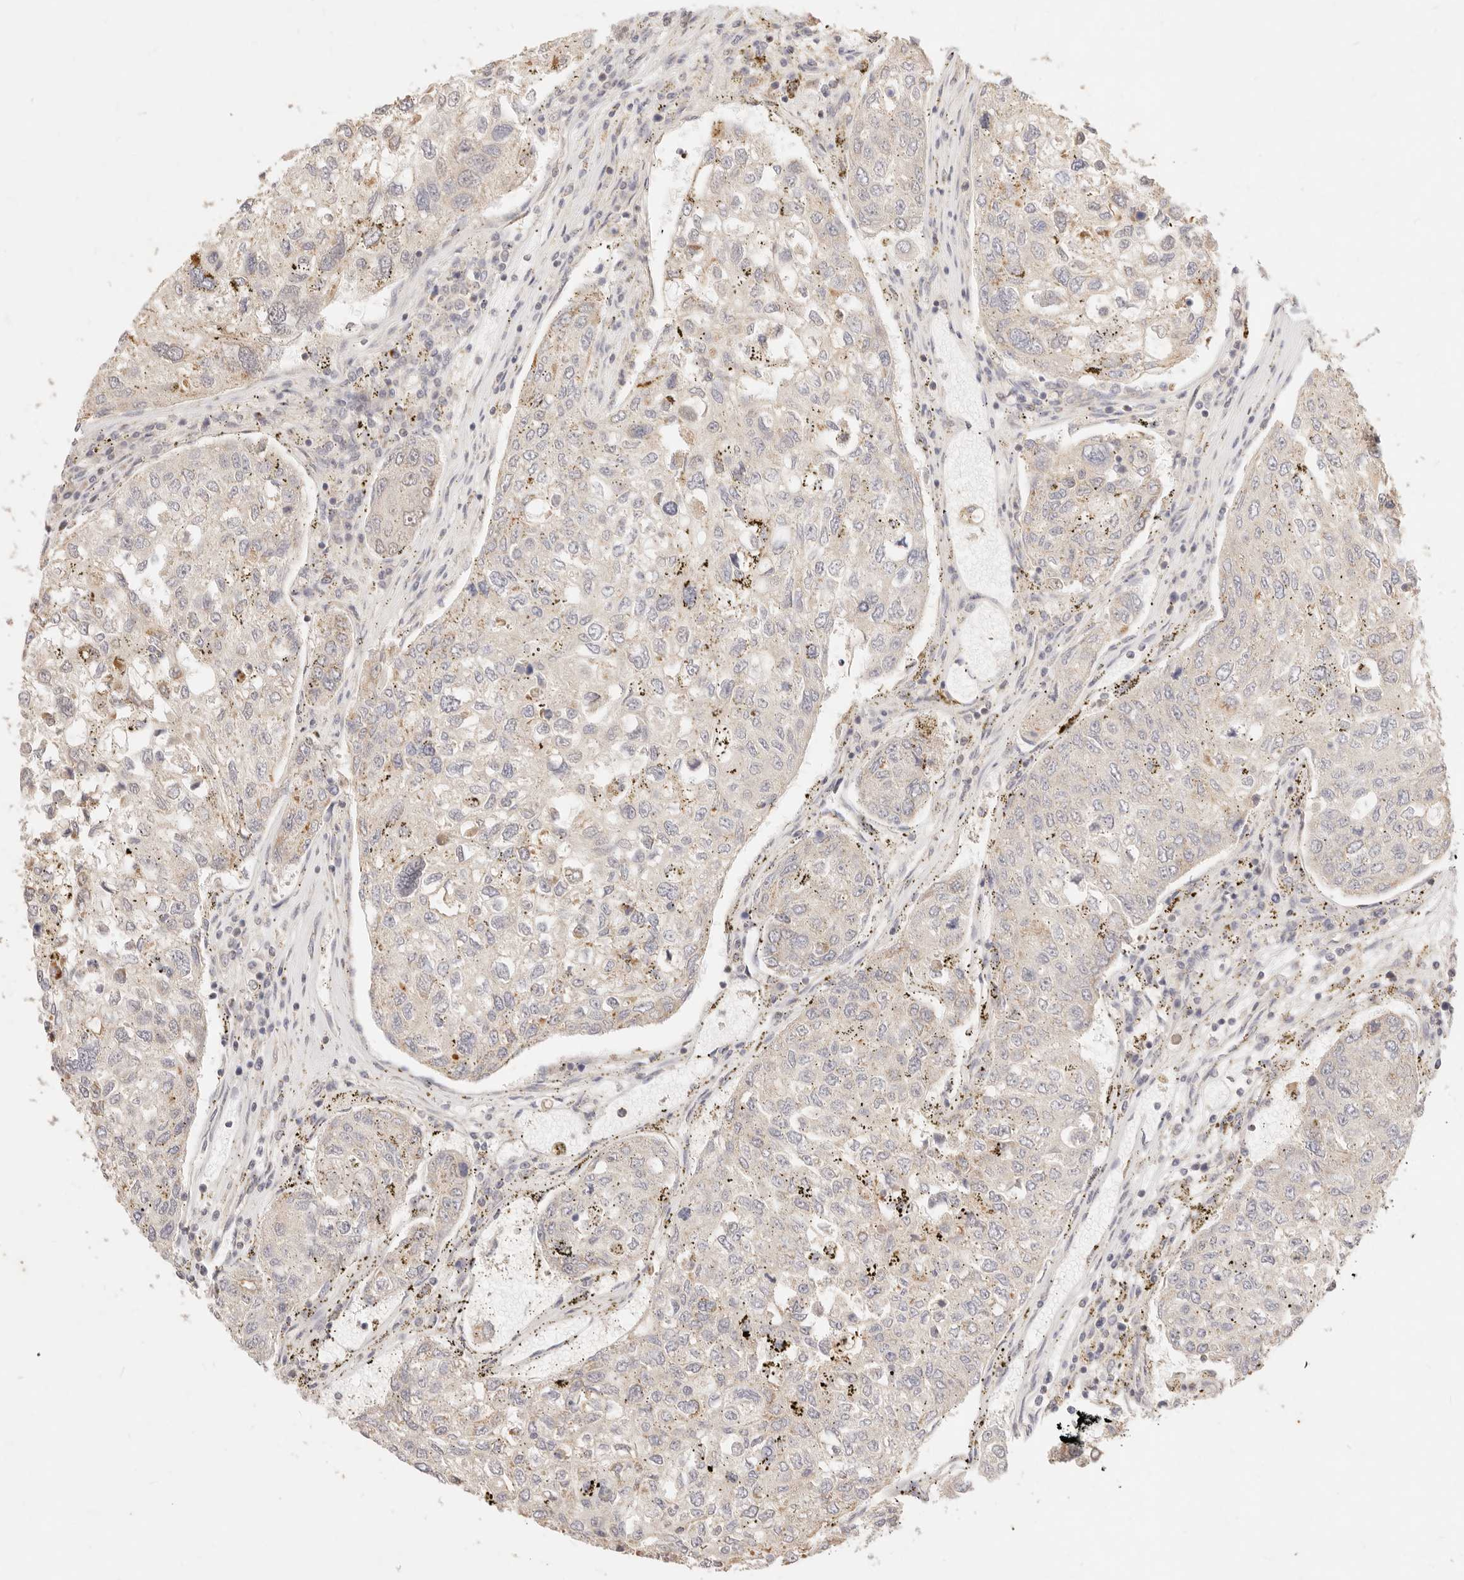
{"staining": {"intensity": "moderate", "quantity": "<25%", "location": "cytoplasmic/membranous"}, "tissue": "urothelial cancer", "cell_type": "Tumor cells", "image_type": "cancer", "snomed": [{"axis": "morphology", "description": "Urothelial carcinoma, High grade"}, {"axis": "topography", "description": "Lymph node"}, {"axis": "topography", "description": "Urinary bladder"}], "caption": "A micrograph of human urothelial carcinoma (high-grade) stained for a protein shows moderate cytoplasmic/membranous brown staining in tumor cells.", "gene": "RUBCNL", "patient": {"sex": "male", "age": 51}}